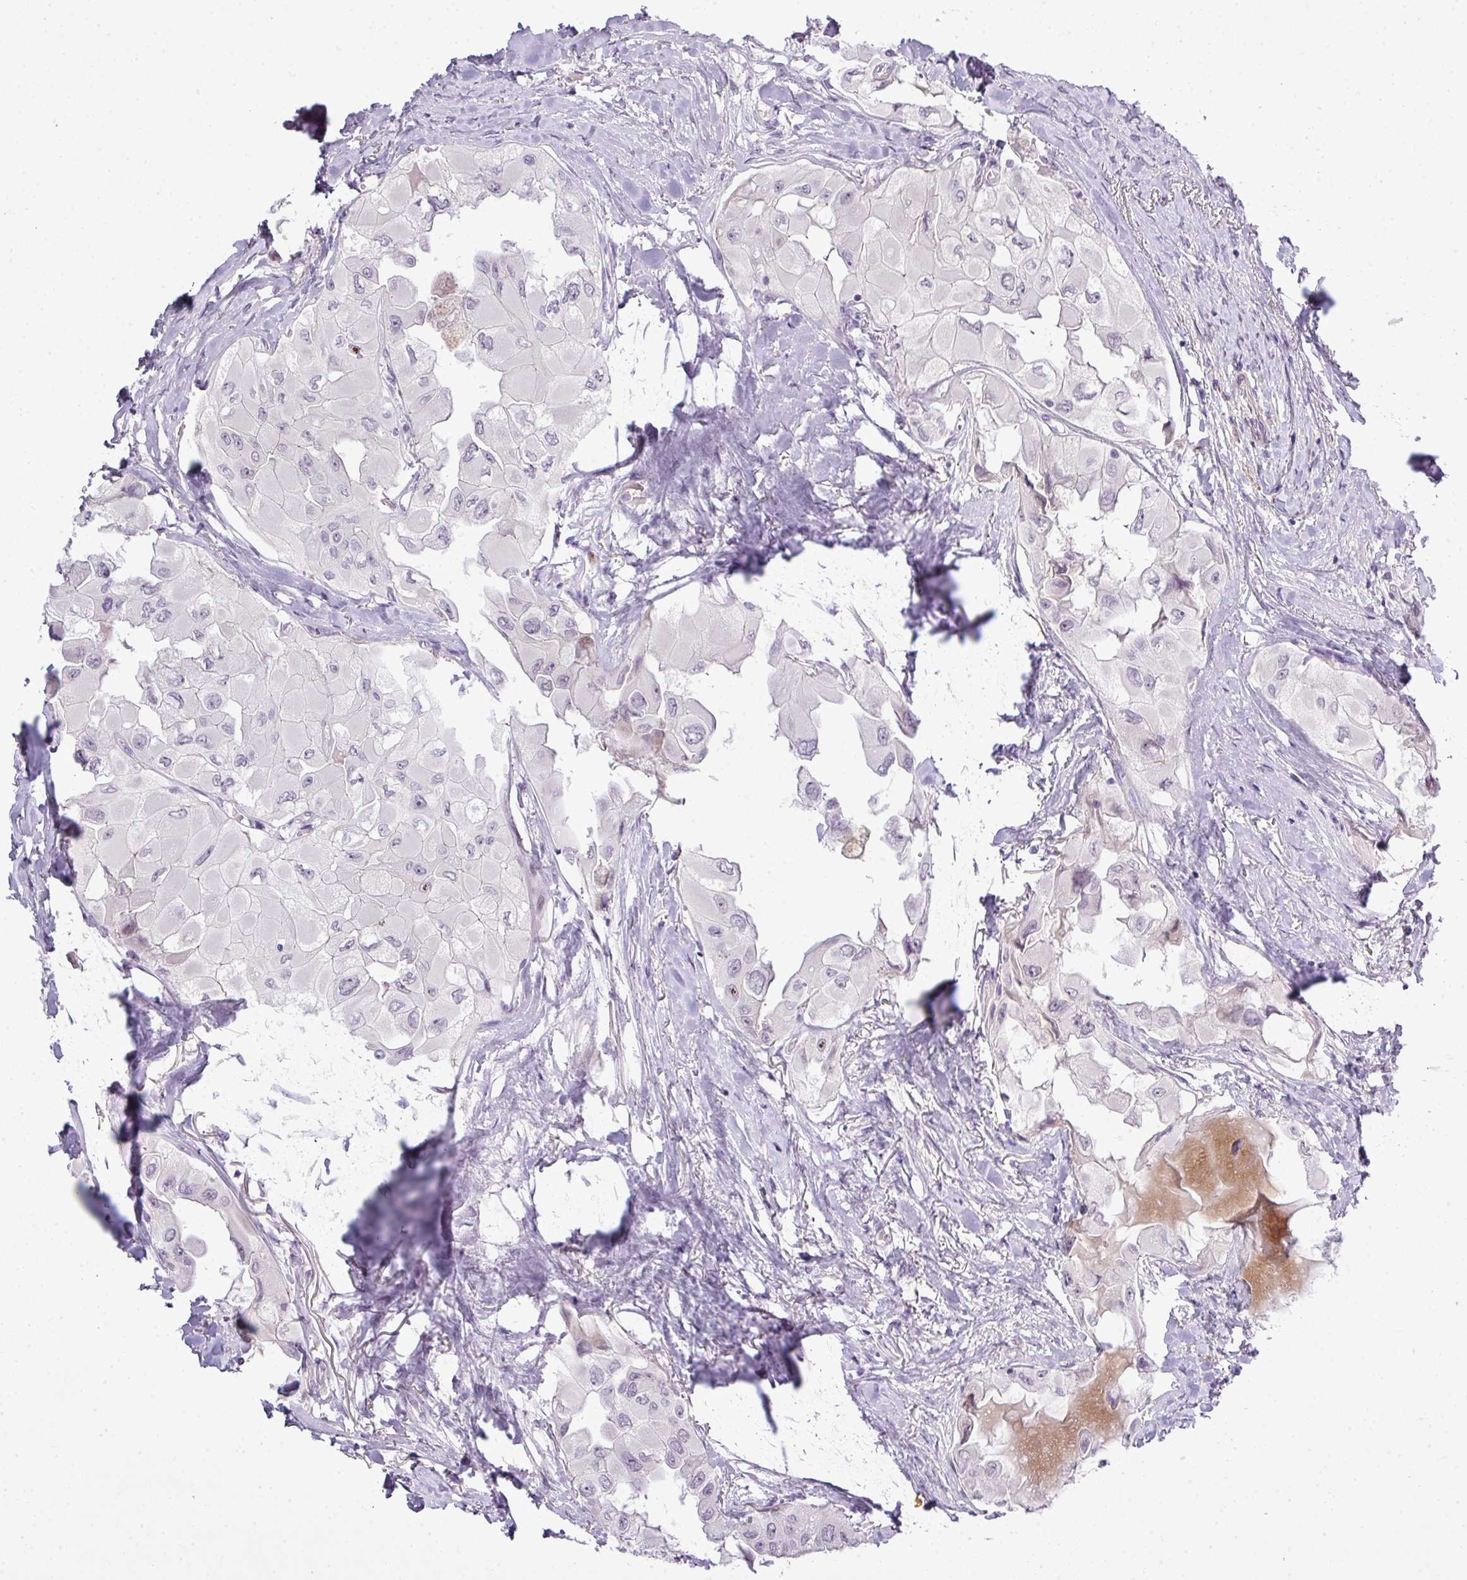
{"staining": {"intensity": "negative", "quantity": "none", "location": "none"}, "tissue": "thyroid cancer", "cell_type": "Tumor cells", "image_type": "cancer", "snomed": [{"axis": "morphology", "description": "Normal tissue, NOS"}, {"axis": "morphology", "description": "Papillary adenocarcinoma, NOS"}, {"axis": "topography", "description": "Thyroid gland"}], "caption": "Immunohistochemistry of human thyroid cancer (papillary adenocarcinoma) demonstrates no staining in tumor cells.", "gene": "ZNF688", "patient": {"sex": "female", "age": 59}}